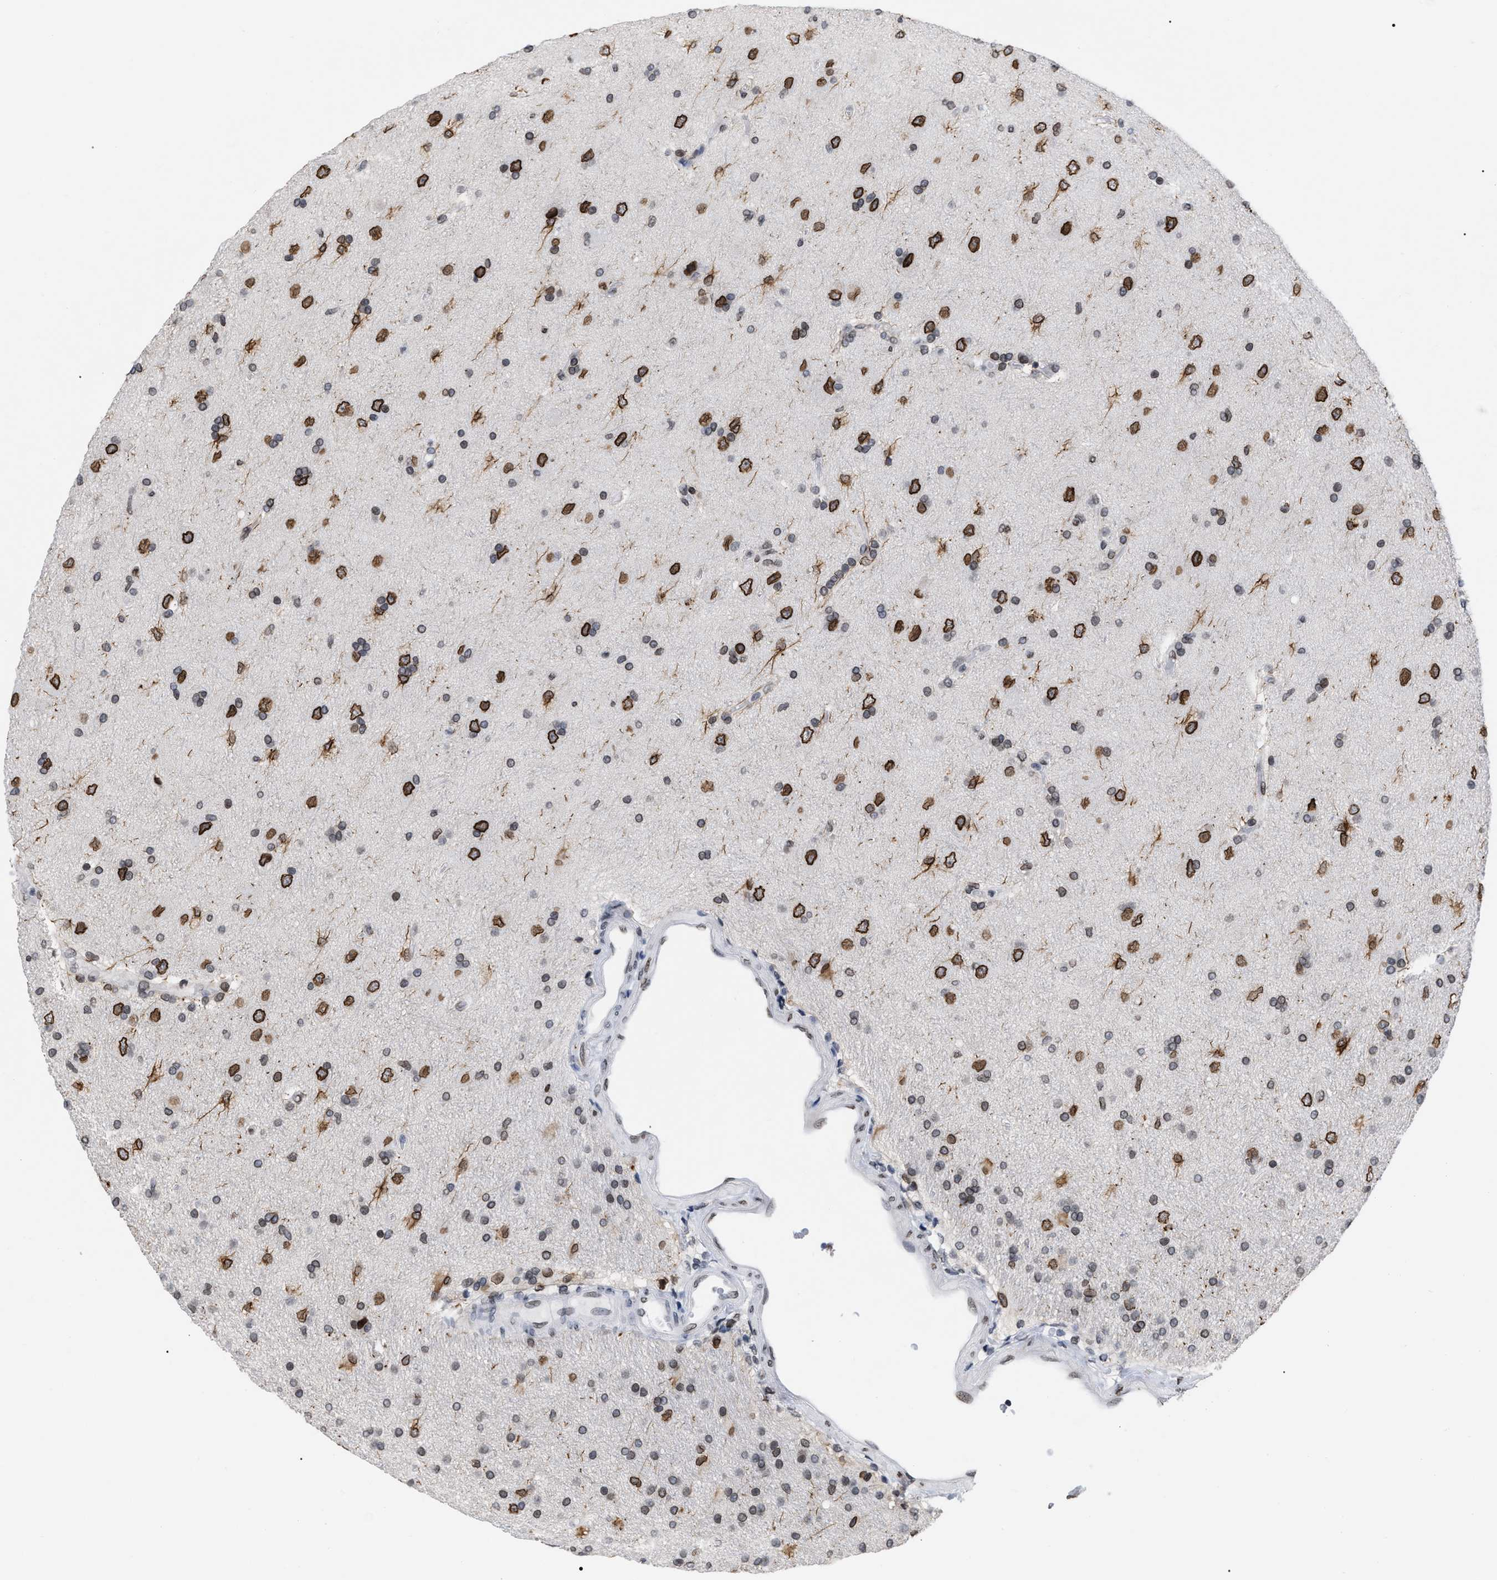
{"staining": {"intensity": "strong", "quantity": ">75%", "location": "cytoplasmic/membranous,nuclear"}, "tissue": "glioma", "cell_type": "Tumor cells", "image_type": "cancer", "snomed": [{"axis": "morphology", "description": "Glioma, malignant, High grade"}, {"axis": "topography", "description": "Brain"}], "caption": "Protein staining demonstrates strong cytoplasmic/membranous and nuclear positivity in about >75% of tumor cells in malignant glioma (high-grade).", "gene": "TPR", "patient": {"sex": "male", "age": 72}}